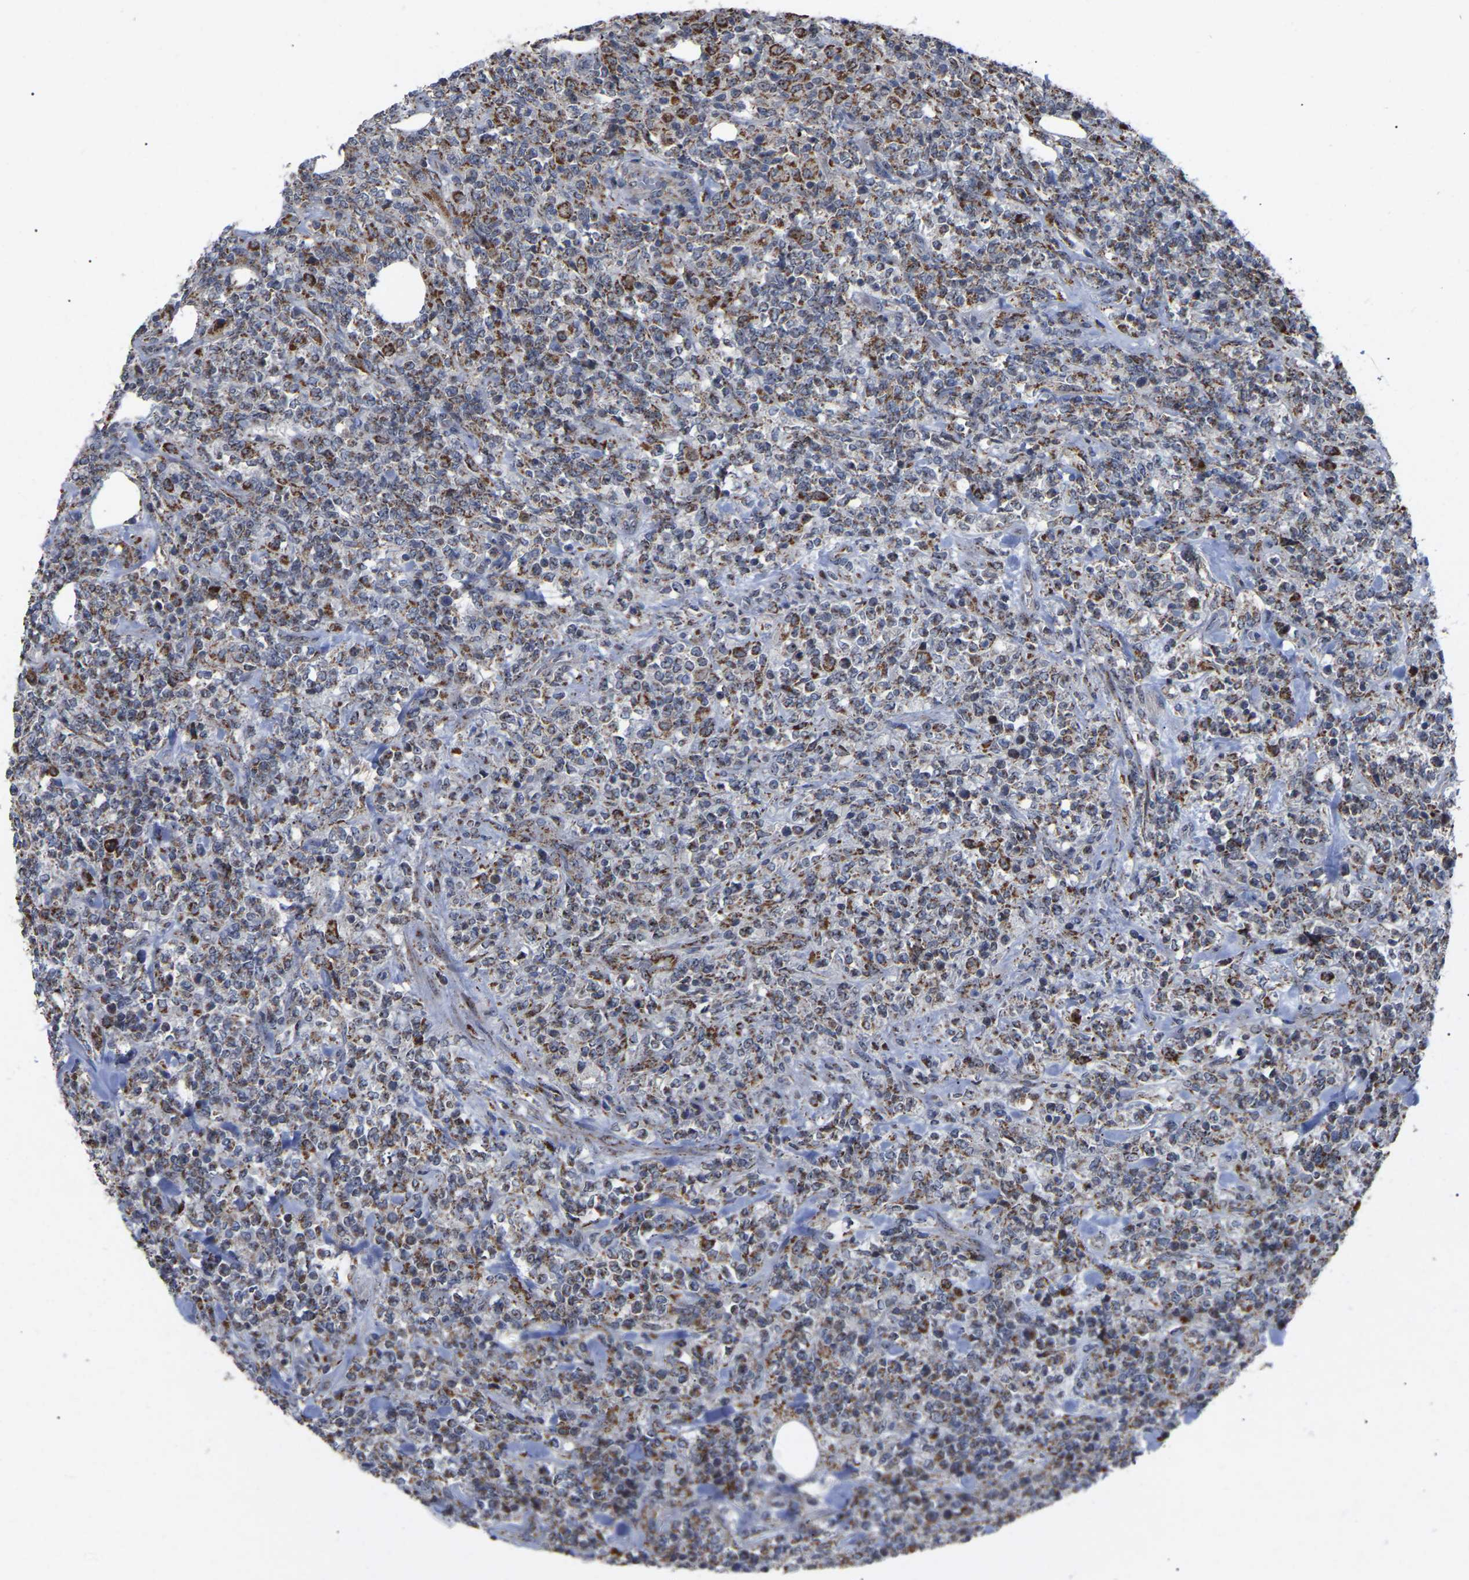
{"staining": {"intensity": "moderate", "quantity": "25%-75%", "location": "cytoplasmic/membranous"}, "tissue": "lymphoma", "cell_type": "Tumor cells", "image_type": "cancer", "snomed": [{"axis": "morphology", "description": "Malignant lymphoma, non-Hodgkin's type, High grade"}, {"axis": "topography", "description": "Soft tissue"}], "caption": "Protein expression analysis of human high-grade malignant lymphoma, non-Hodgkin's type reveals moderate cytoplasmic/membranous staining in about 25%-75% of tumor cells.", "gene": "NOP53", "patient": {"sex": "male", "age": 18}}